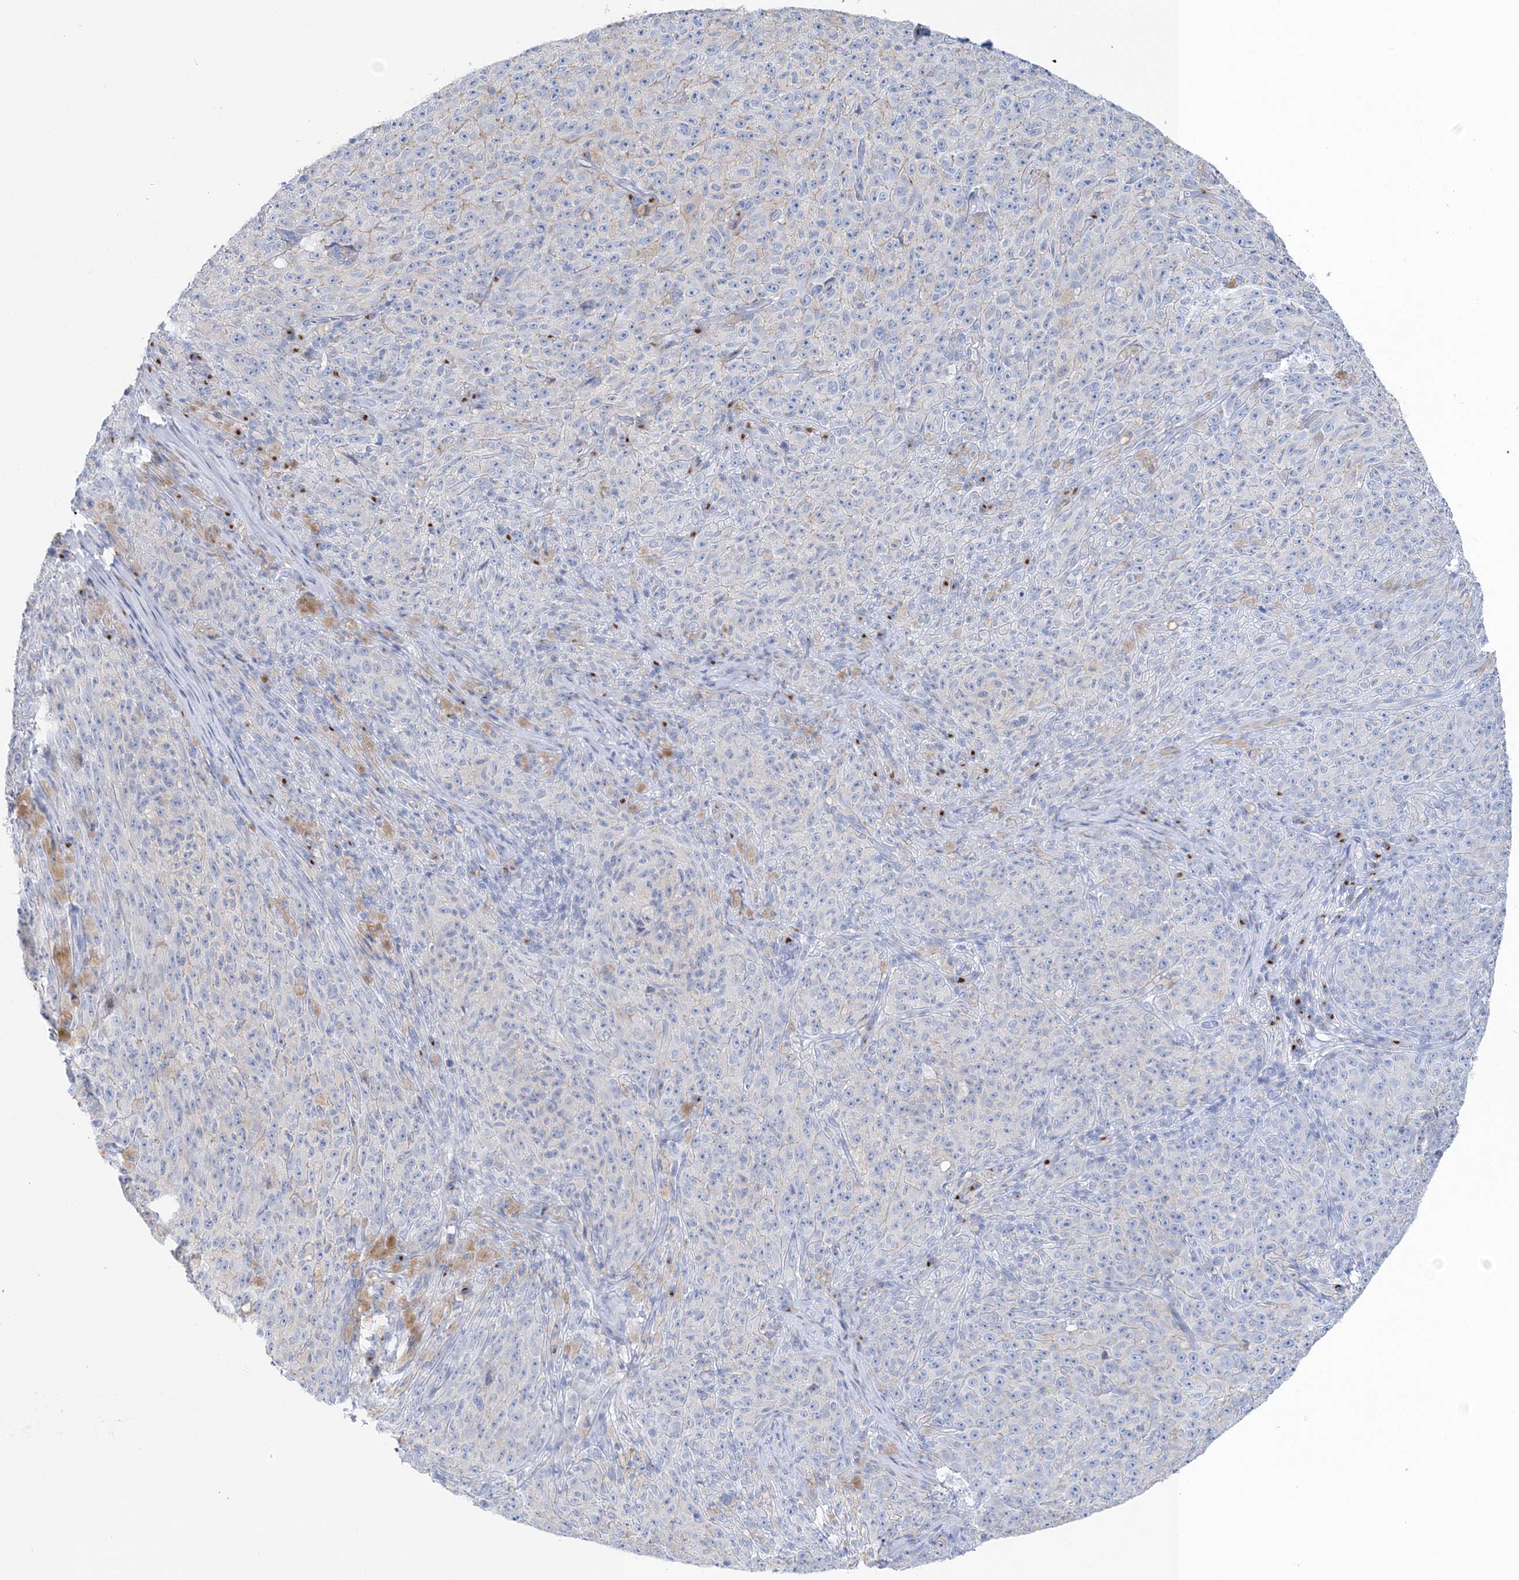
{"staining": {"intensity": "negative", "quantity": "none", "location": "none"}, "tissue": "melanoma", "cell_type": "Tumor cells", "image_type": "cancer", "snomed": [{"axis": "morphology", "description": "Malignant melanoma, NOS"}, {"axis": "topography", "description": "Skin"}], "caption": "DAB immunohistochemical staining of human melanoma demonstrates no significant positivity in tumor cells. (DAB immunohistochemistry (IHC) visualized using brightfield microscopy, high magnification).", "gene": "SLC5A6", "patient": {"sex": "female", "age": 82}}